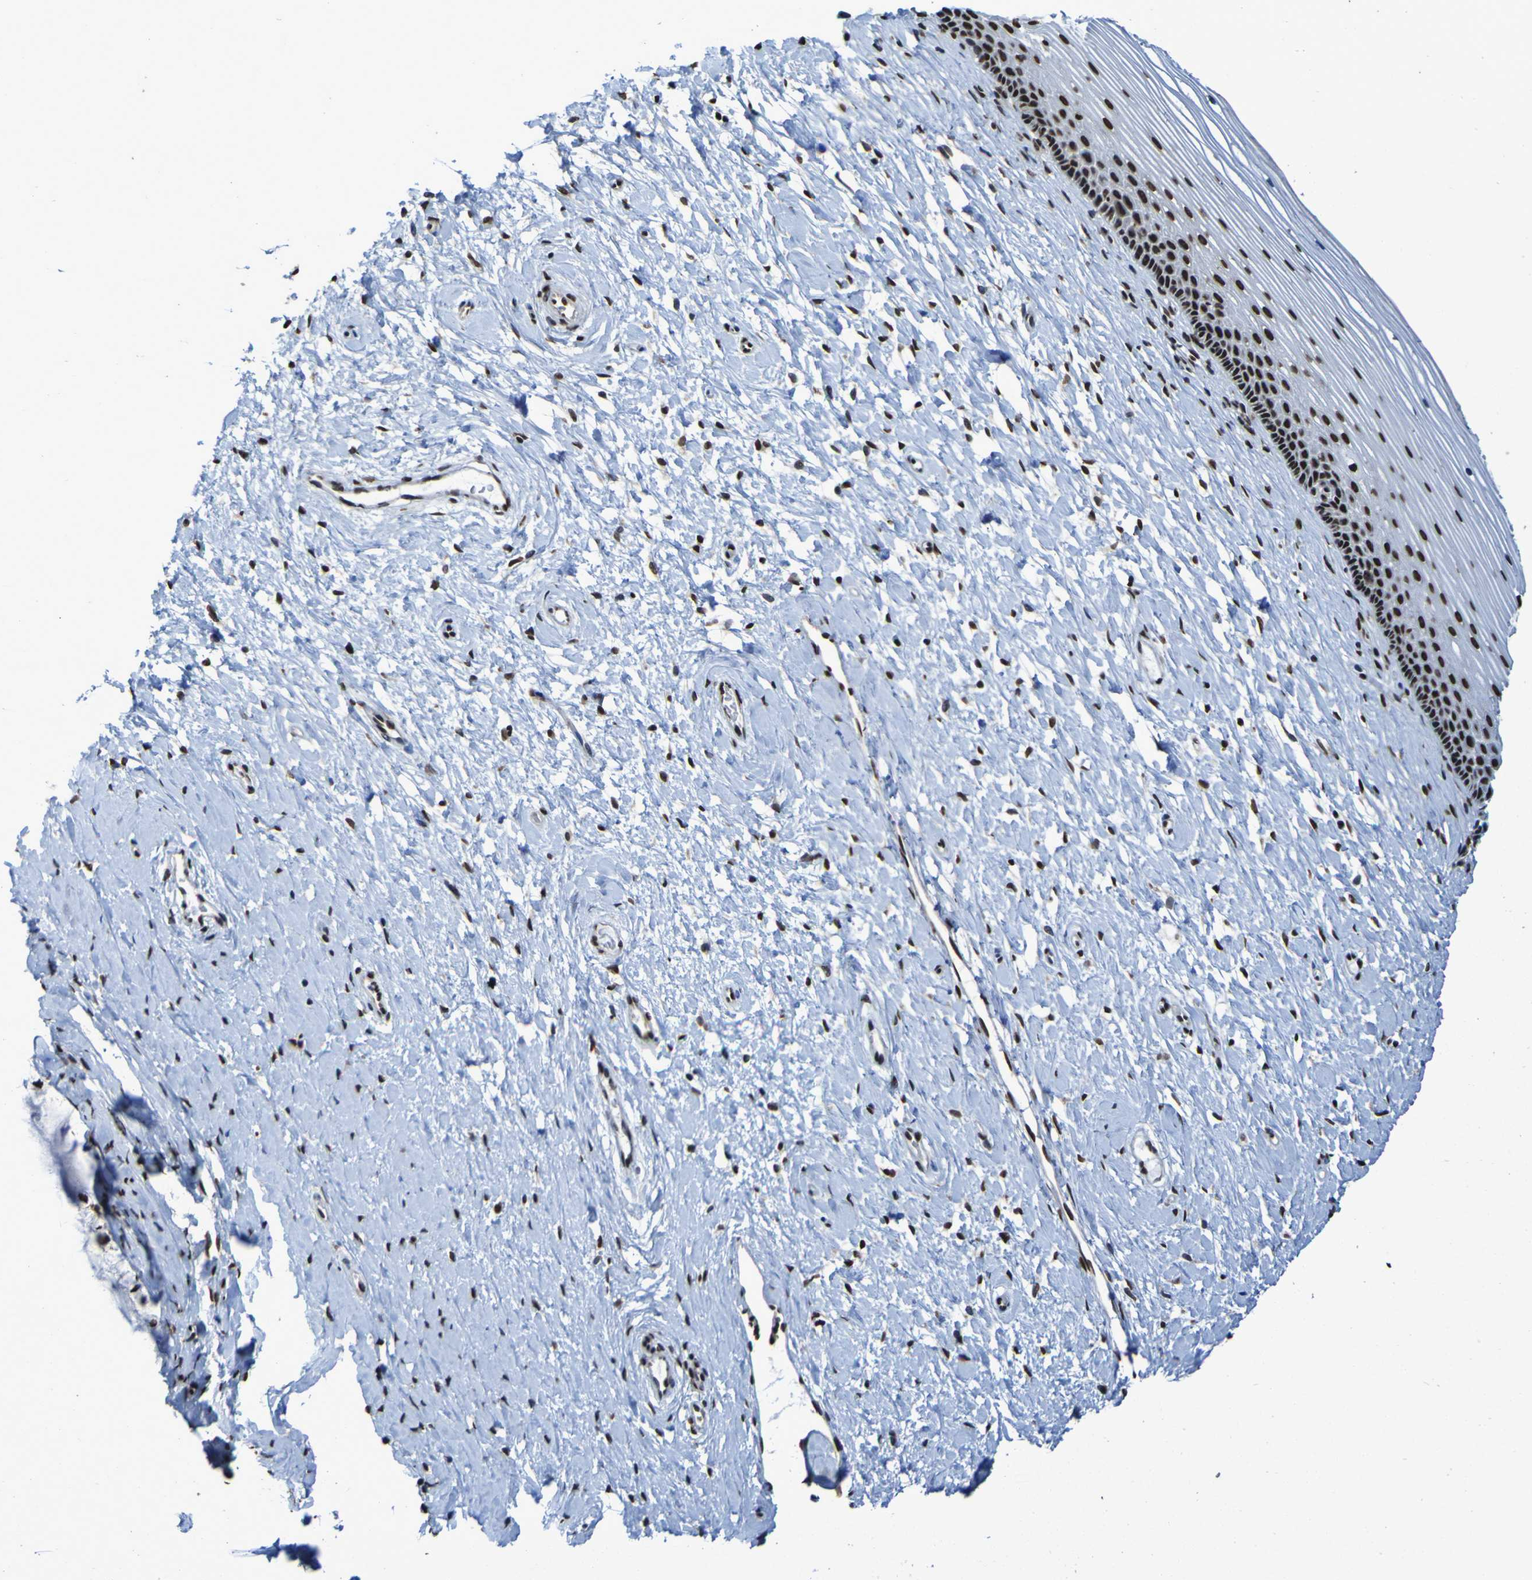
{"staining": {"intensity": "strong", "quantity": ">75%", "location": "nuclear"}, "tissue": "cervix", "cell_type": "Glandular cells", "image_type": "normal", "snomed": [{"axis": "morphology", "description": "Normal tissue, NOS"}, {"axis": "topography", "description": "Cervix"}], "caption": "Approximately >75% of glandular cells in benign human cervix display strong nuclear protein expression as visualized by brown immunohistochemical staining.", "gene": "HNRNPR", "patient": {"sex": "female", "age": 39}}